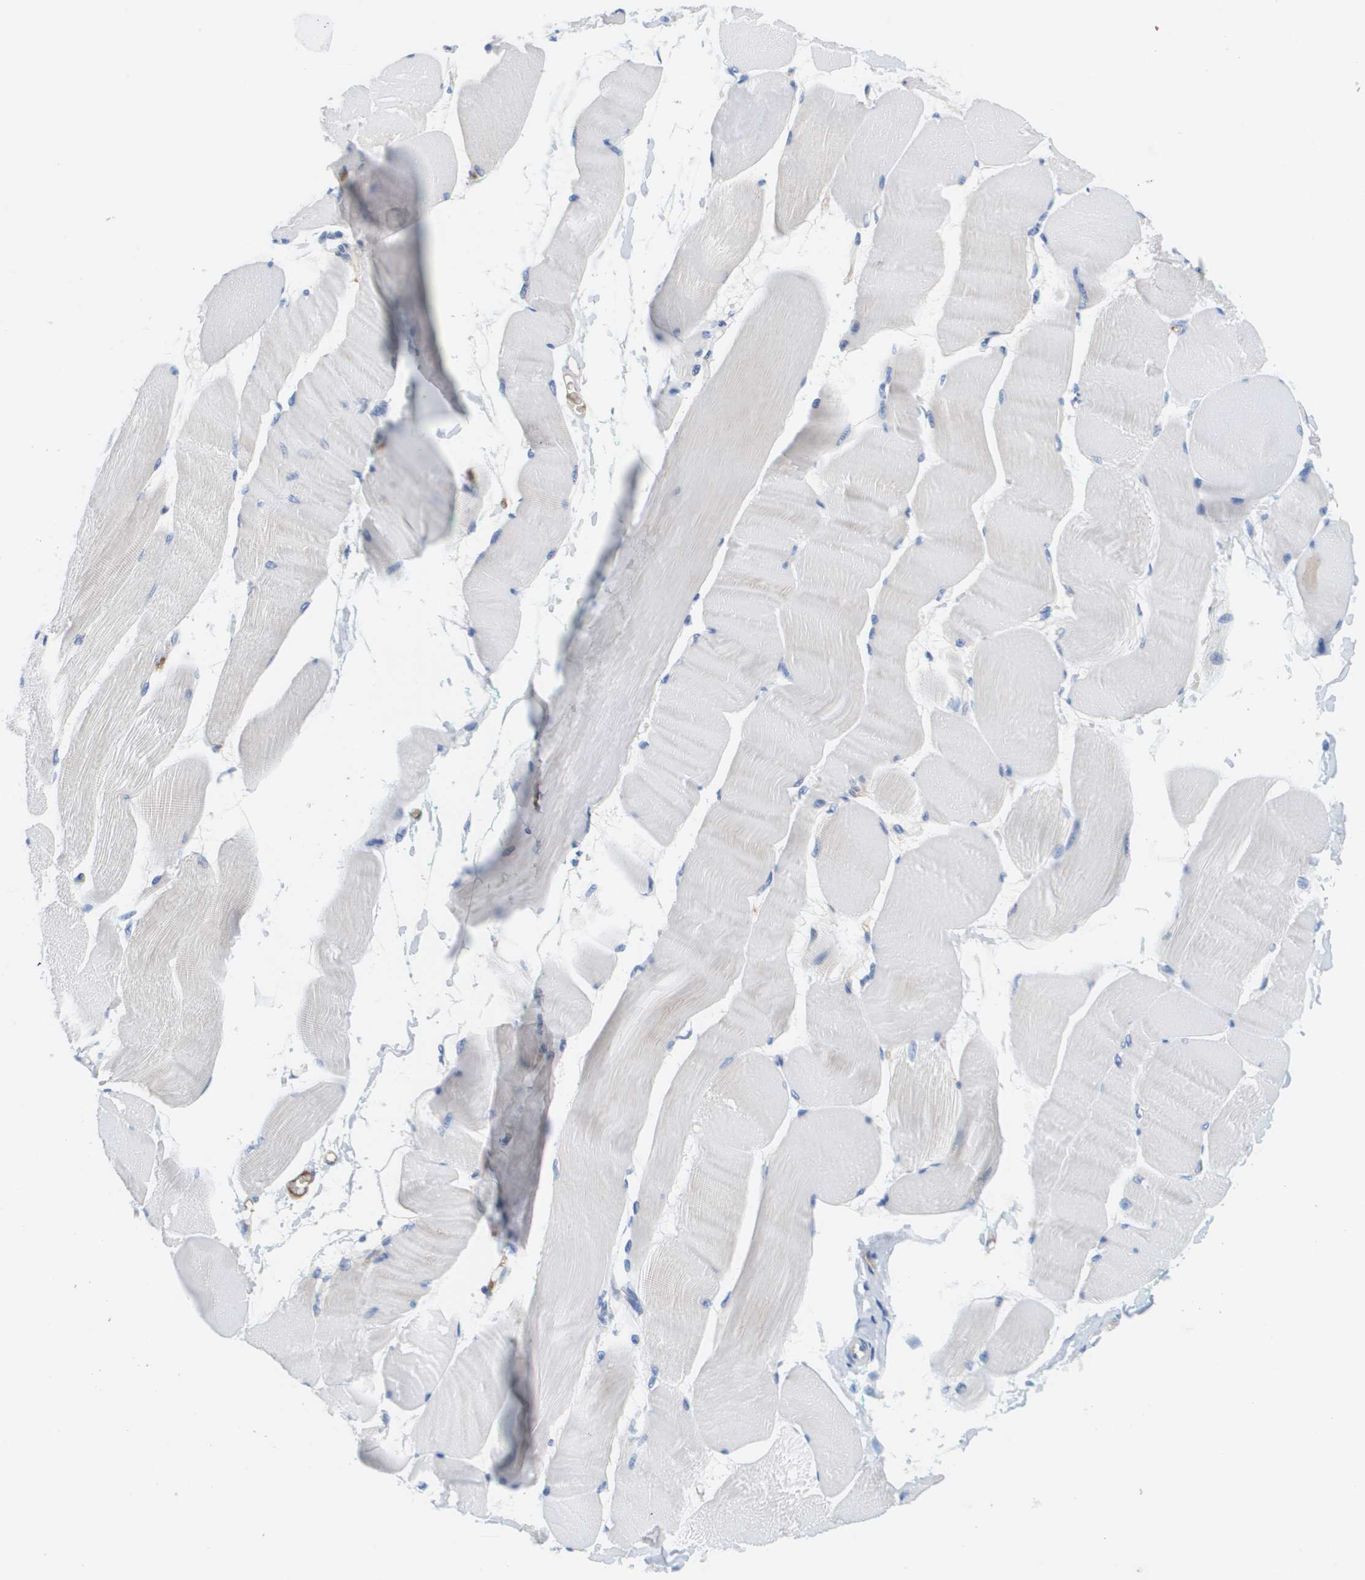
{"staining": {"intensity": "negative", "quantity": "none", "location": "none"}, "tissue": "skeletal muscle", "cell_type": "Myocytes", "image_type": "normal", "snomed": [{"axis": "morphology", "description": "Normal tissue, NOS"}, {"axis": "morphology", "description": "Squamous cell carcinoma, NOS"}, {"axis": "topography", "description": "Skeletal muscle"}], "caption": "Immunohistochemistry (IHC) photomicrograph of benign skeletal muscle: human skeletal muscle stained with DAB (3,3'-diaminobenzidine) demonstrates no significant protein staining in myocytes.", "gene": "APOA1", "patient": {"sex": "male", "age": 51}}